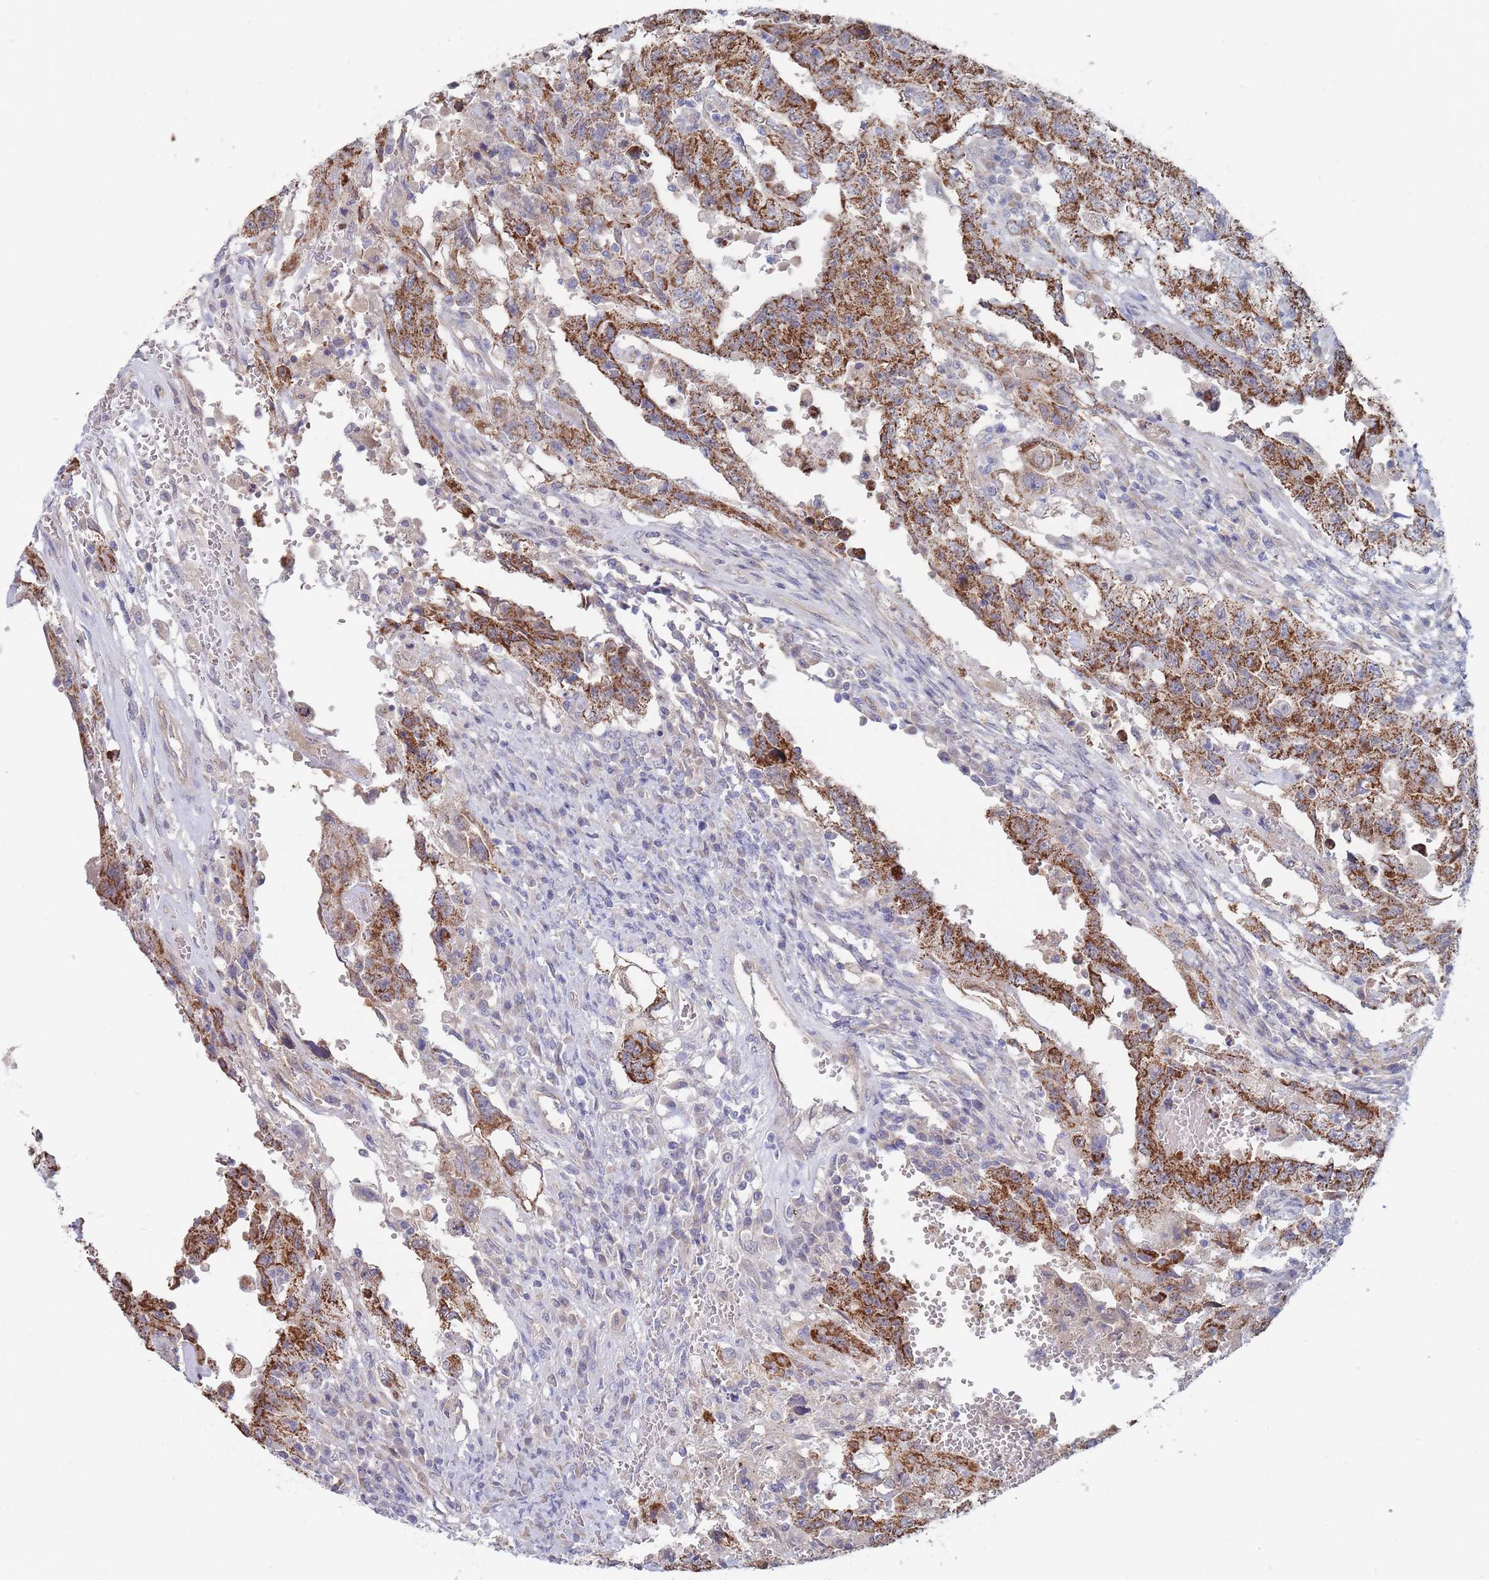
{"staining": {"intensity": "strong", "quantity": ">75%", "location": "cytoplasmic/membranous"}, "tissue": "testis cancer", "cell_type": "Tumor cells", "image_type": "cancer", "snomed": [{"axis": "morphology", "description": "Carcinoma, Embryonal, NOS"}, {"axis": "topography", "description": "Testis"}], "caption": "This is an image of immunohistochemistry staining of testis cancer, which shows strong positivity in the cytoplasmic/membranous of tumor cells.", "gene": "NUB1", "patient": {"sex": "male", "age": 26}}